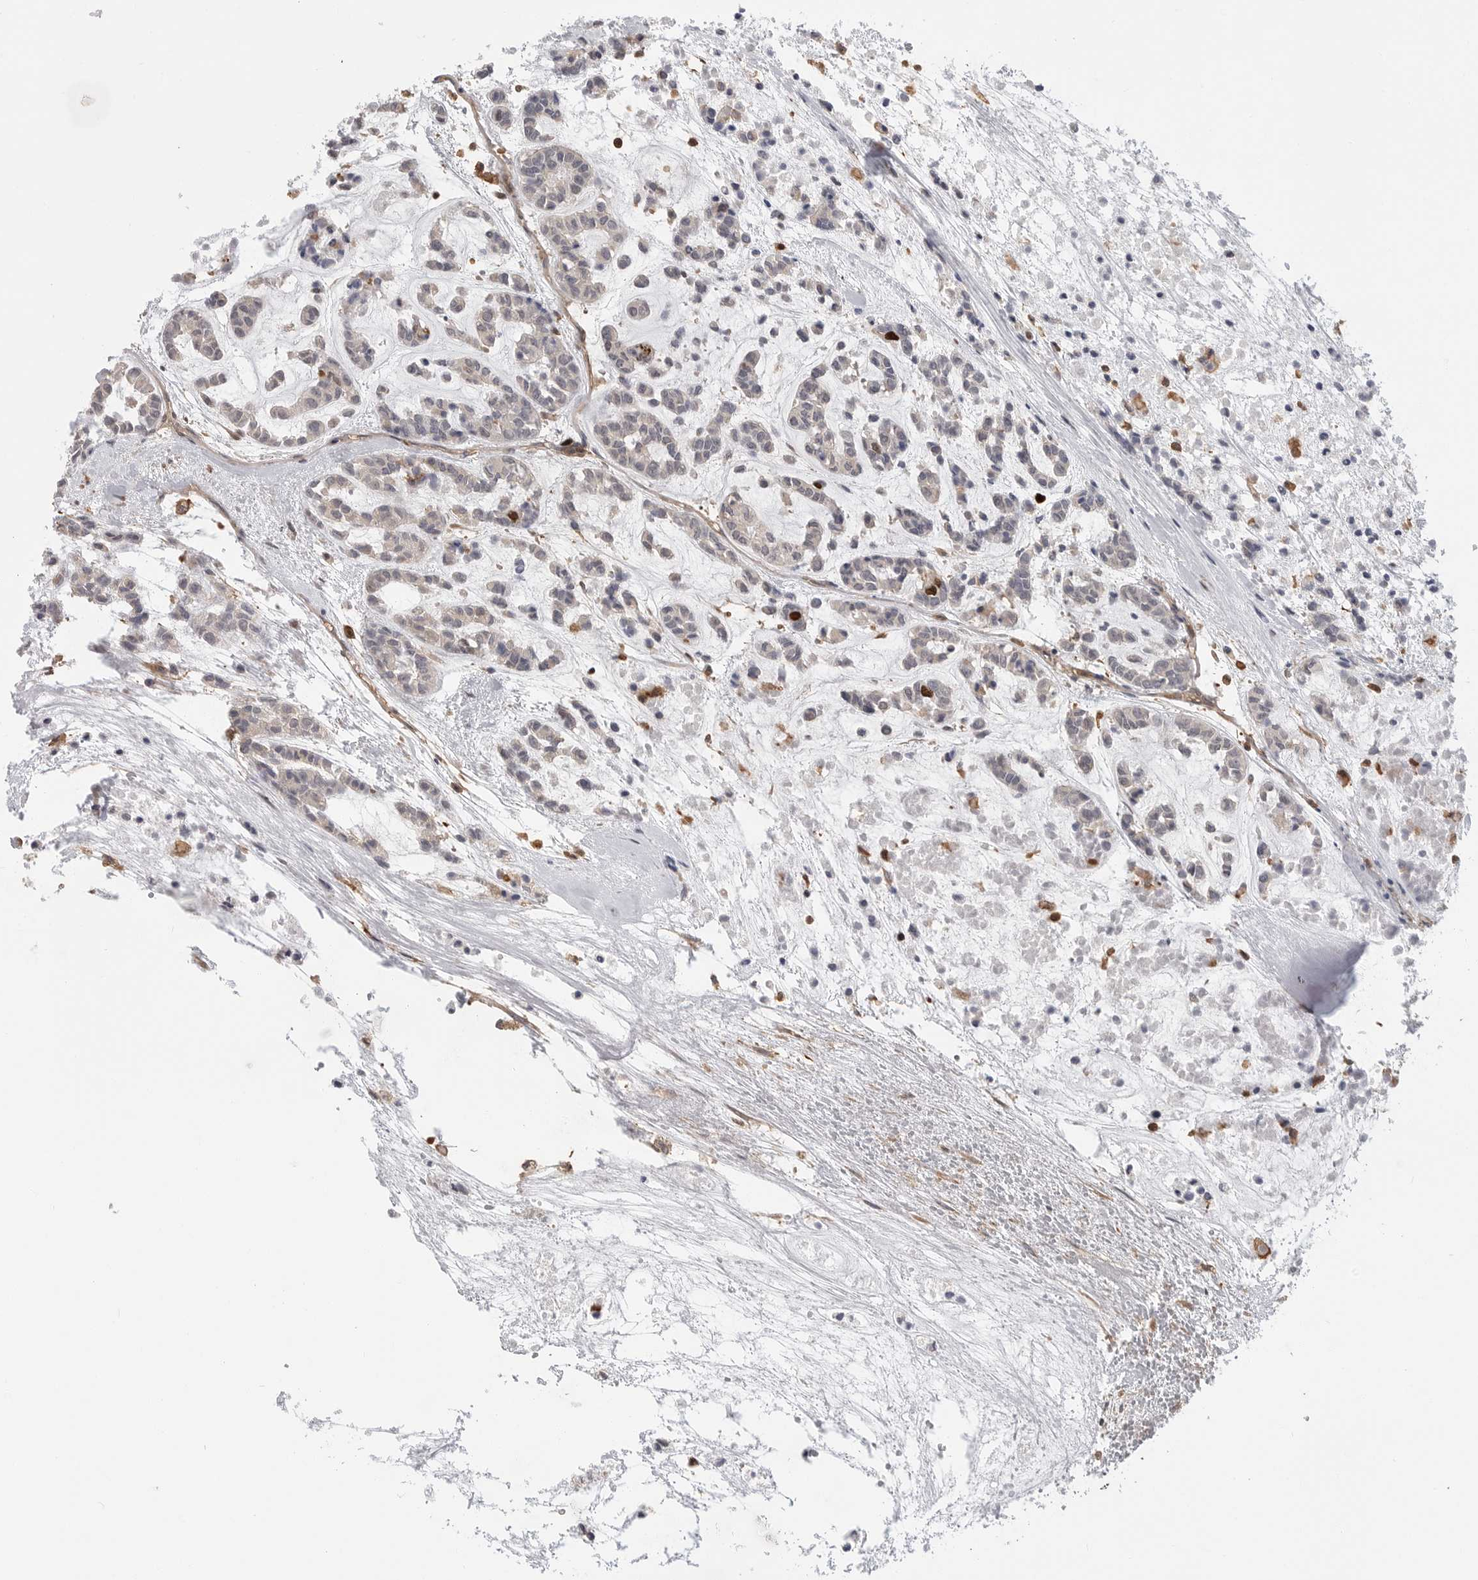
{"staining": {"intensity": "strong", "quantity": "<25%", "location": "nuclear"}, "tissue": "head and neck cancer", "cell_type": "Tumor cells", "image_type": "cancer", "snomed": [{"axis": "morphology", "description": "Adenocarcinoma, NOS"}, {"axis": "morphology", "description": "Adenoma, NOS"}, {"axis": "topography", "description": "Head-Neck"}], "caption": "A brown stain highlights strong nuclear expression of a protein in human head and neck cancer tumor cells. (brown staining indicates protein expression, while blue staining denotes nuclei).", "gene": "TOP2A", "patient": {"sex": "female", "age": 55}}